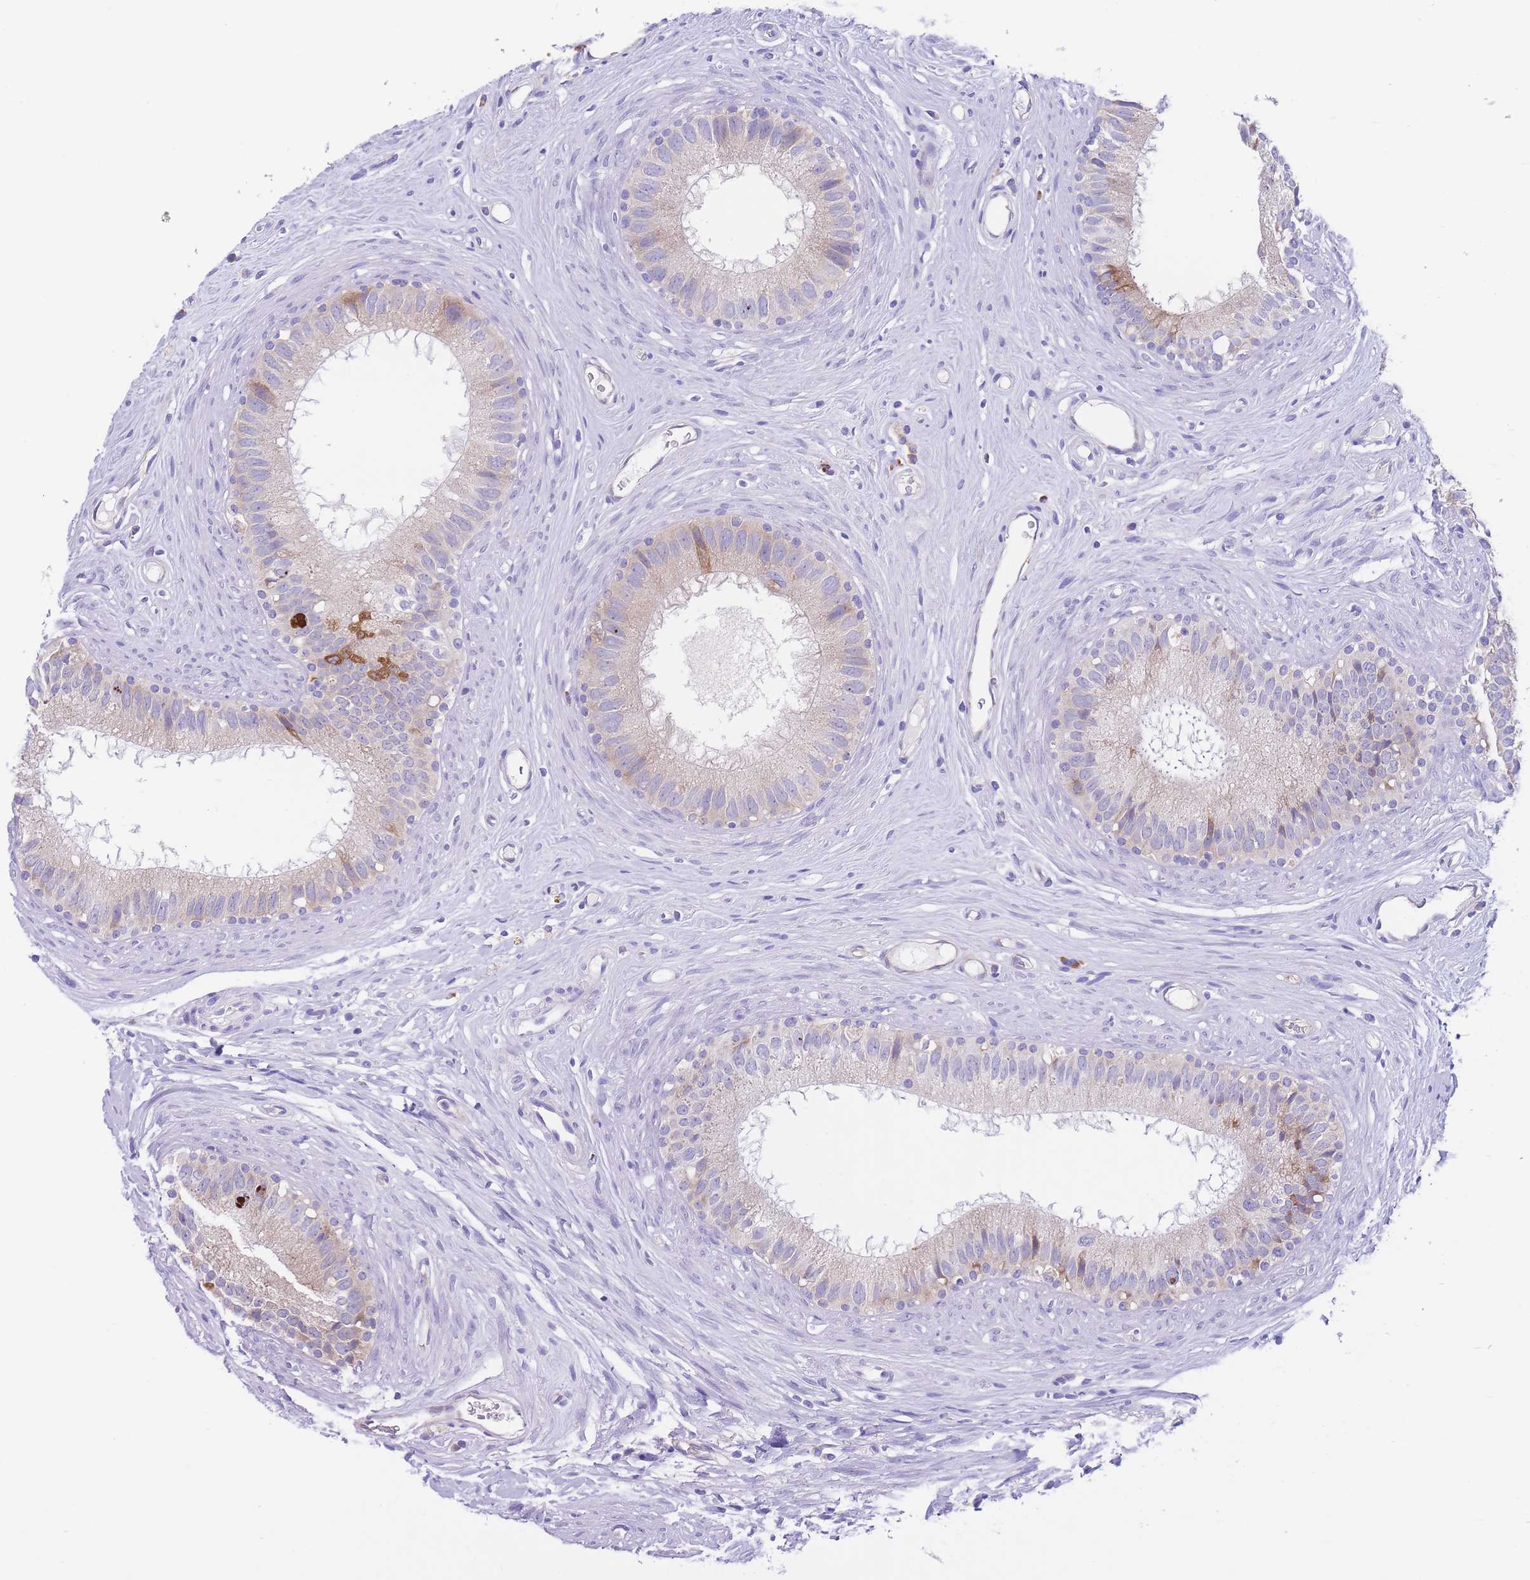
{"staining": {"intensity": "moderate", "quantity": "<25%", "location": "cytoplasmic/membranous"}, "tissue": "epididymis", "cell_type": "Glandular cells", "image_type": "normal", "snomed": [{"axis": "morphology", "description": "Normal tissue, NOS"}, {"axis": "topography", "description": "Epididymis"}], "caption": "Normal epididymis was stained to show a protein in brown. There is low levels of moderate cytoplasmic/membranous positivity in about <25% of glandular cells.", "gene": "DET1", "patient": {"sex": "male", "age": 80}}